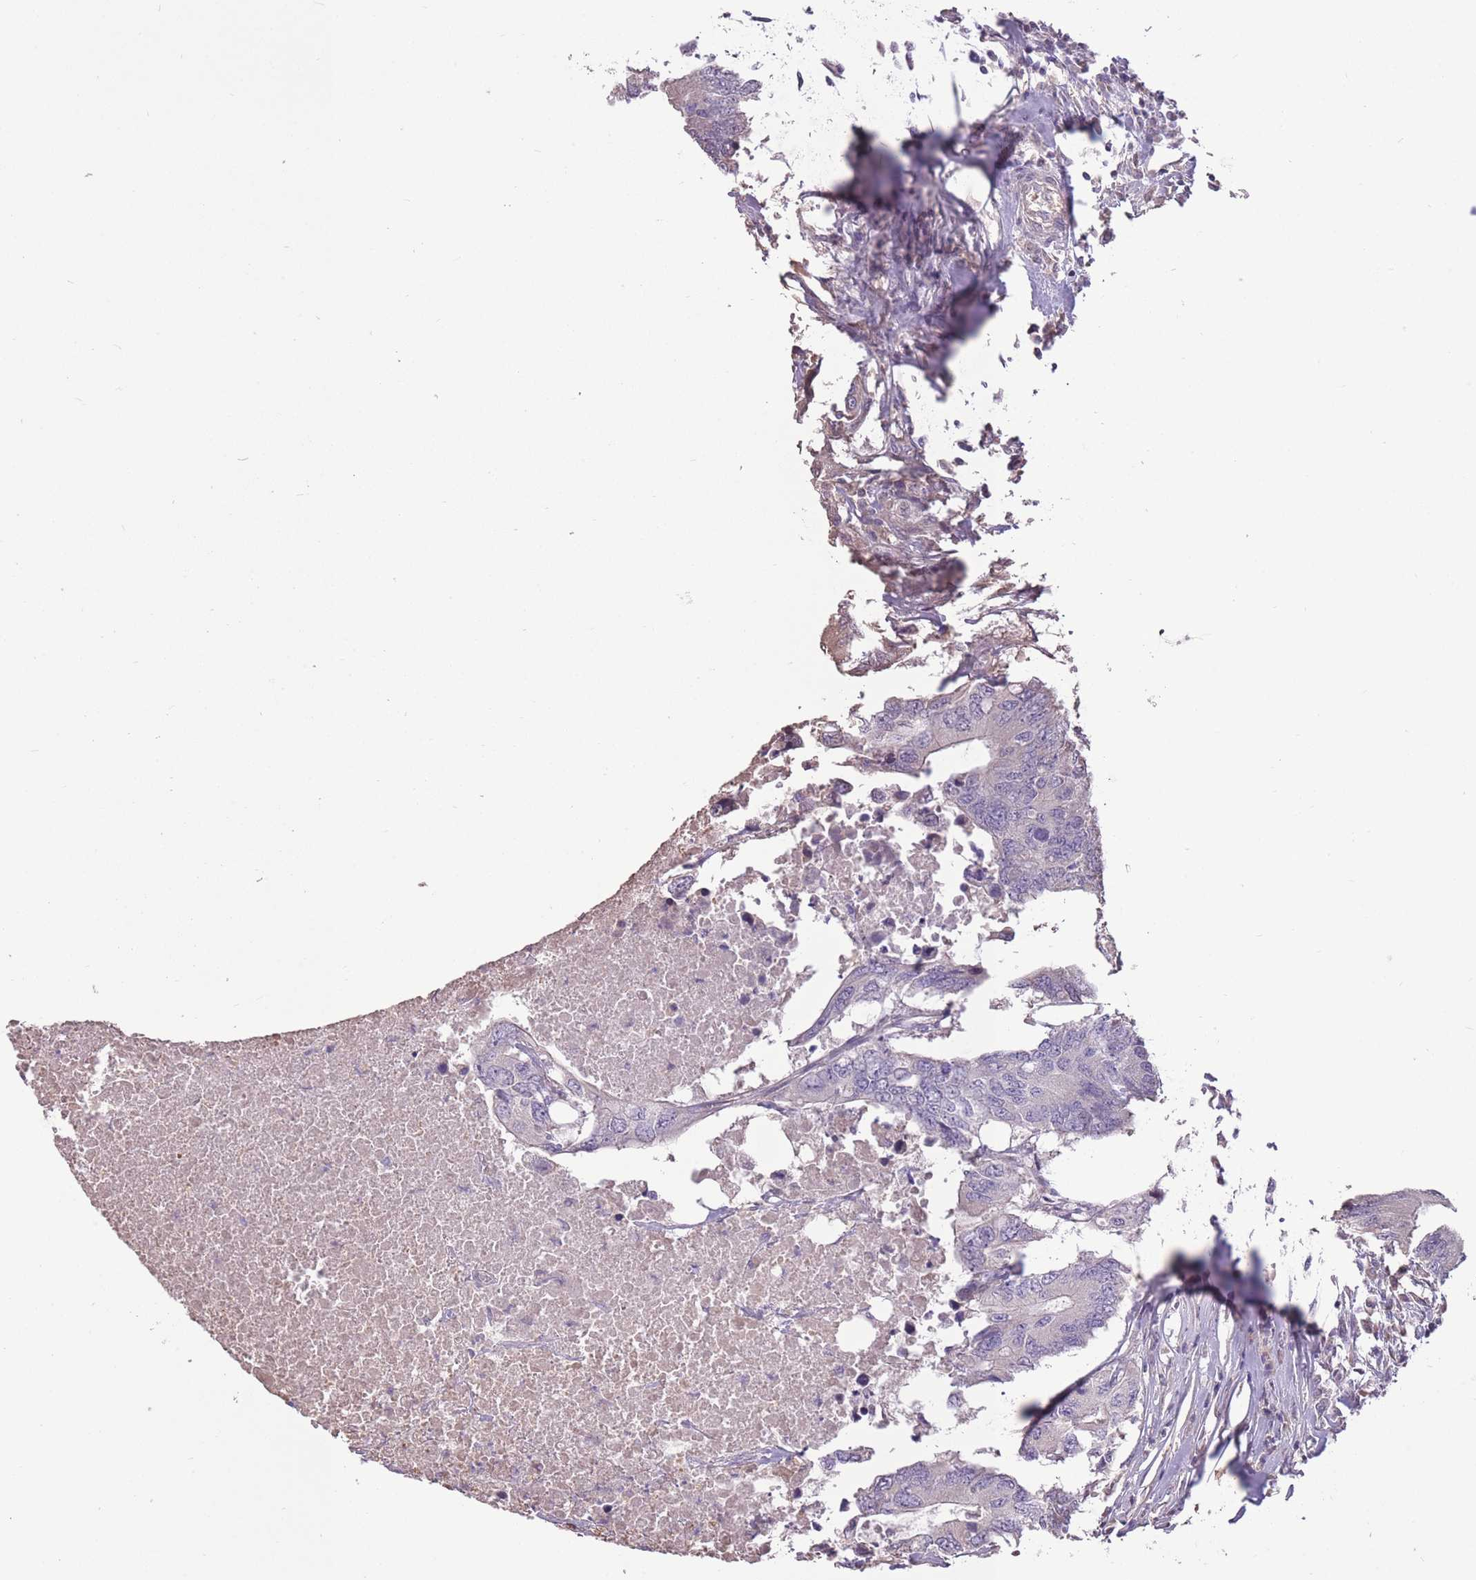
{"staining": {"intensity": "negative", "quantity": "none", "location": "none"}, "tissue": "colorectal cancer", "cell_type": "Tumor cells", "image_type": "cancer", "snomed": [{"axis": "morphology", "description": "Adenocarcinoma, NOS"}, {"axis": "topography", "description": "Colon"}], "caption": "A micrograph of human colorectal adenocarcinoma is negative for staining in tumor cells.", "gene": "WDR70", "patient": {"sex": "male", "age": 71}}